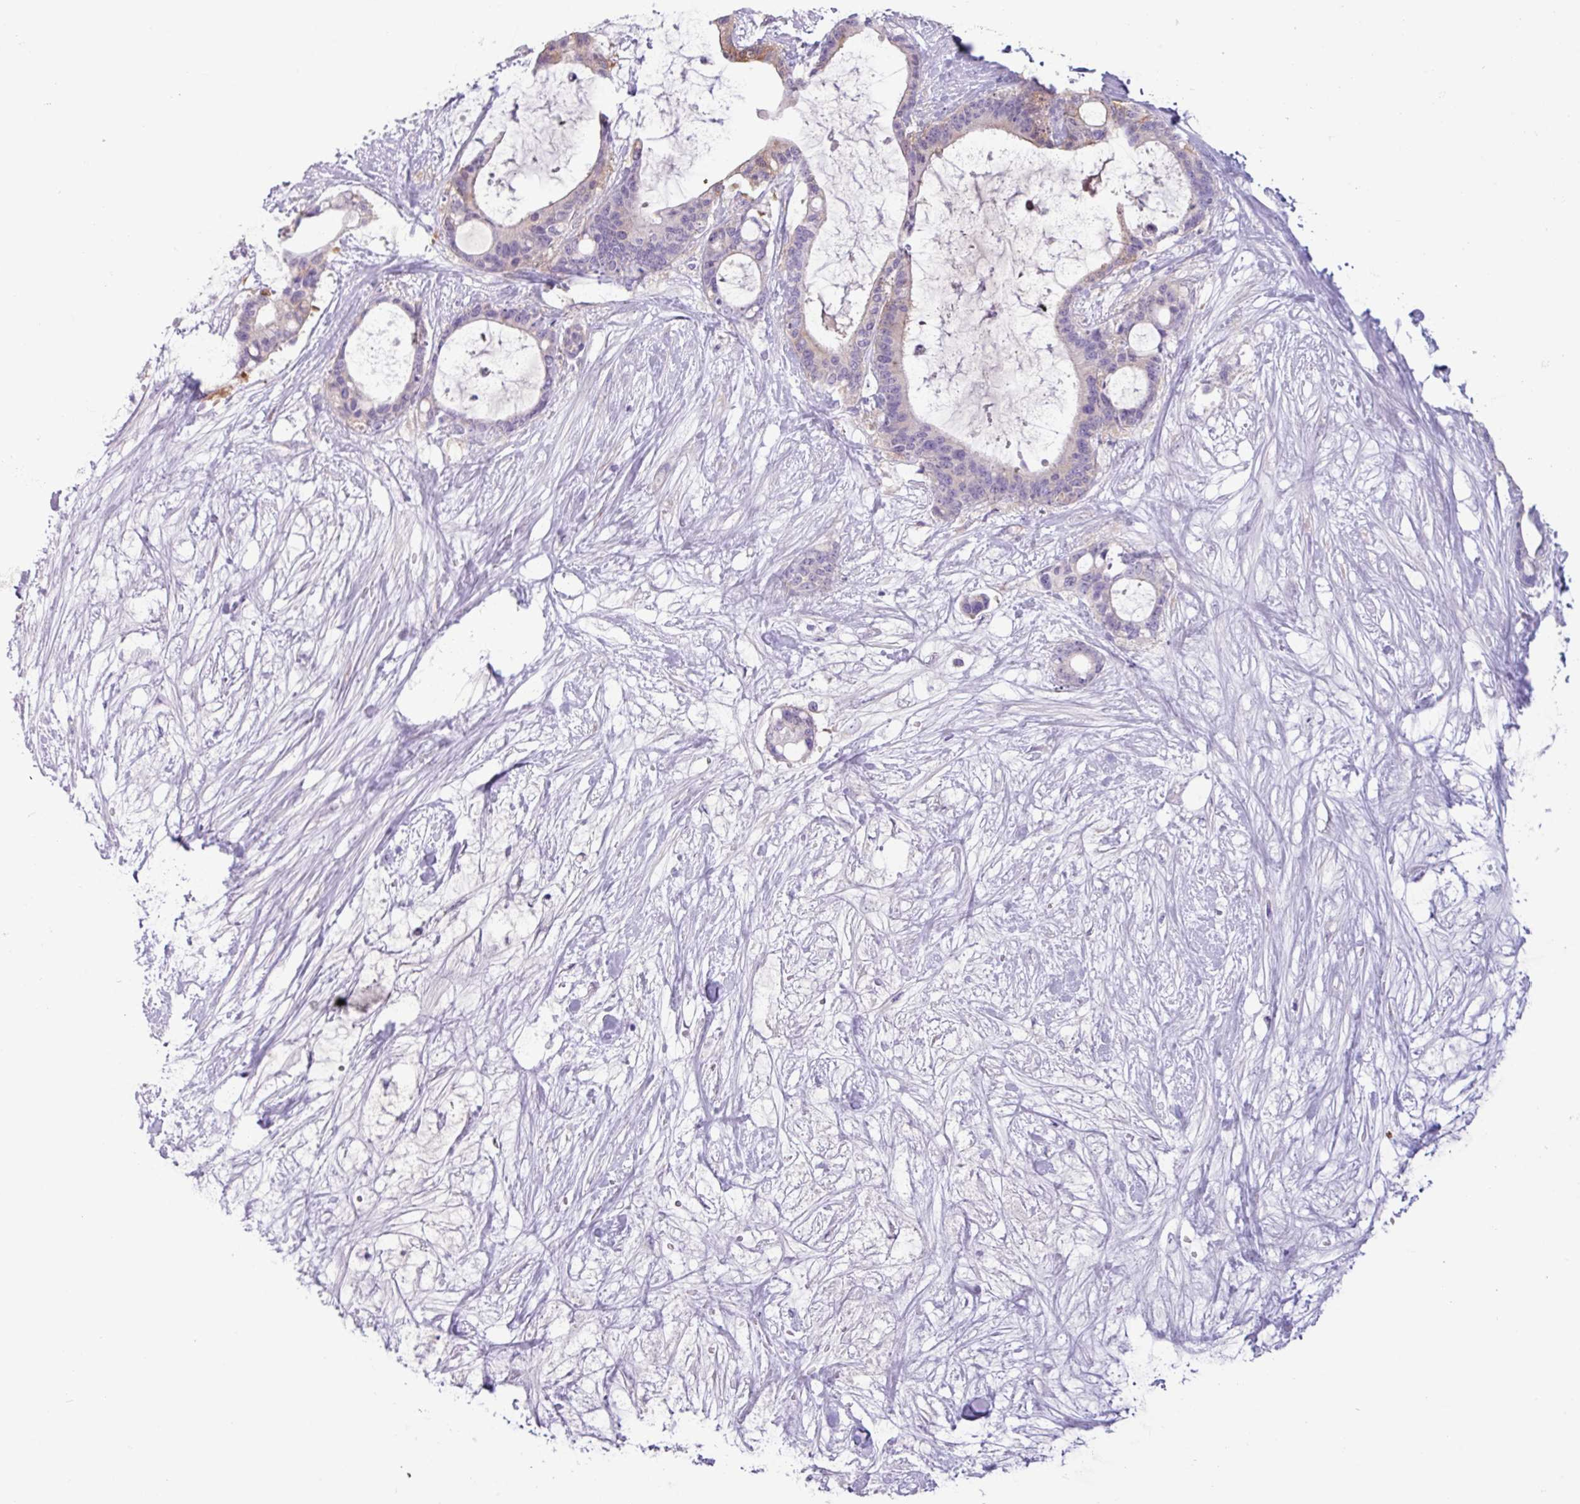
{"staining": {"intensity": "moderate", "quantity": "<25%", "location": "cytoplasmic/membranous"}, "tissue": "liver cancer", "cell_type": "Tumor cells", "image_type": "cancer", "snomed": [{"axis": "morphology", "description": "Normal tissue, NOS"}, {"axis": "morphology", "description": "Cholangiocarcinoma"}, {"axis": "topography", "description": "Liver"}, {"axis": "topography", "description": "Peripheral nerve tissue"}], "caption": "IHC image of neoplastic tissue: human liver cholangiocarcinoma stained using IHC exhibits low levels of moderate protein expression localized specifically in the cytoplasmic/membranous of tumor cells, appearing as a cytoplasmic/membranous brown color.", "gene": "STIMATE", "patient": {"sex": "female", "age": 73}}